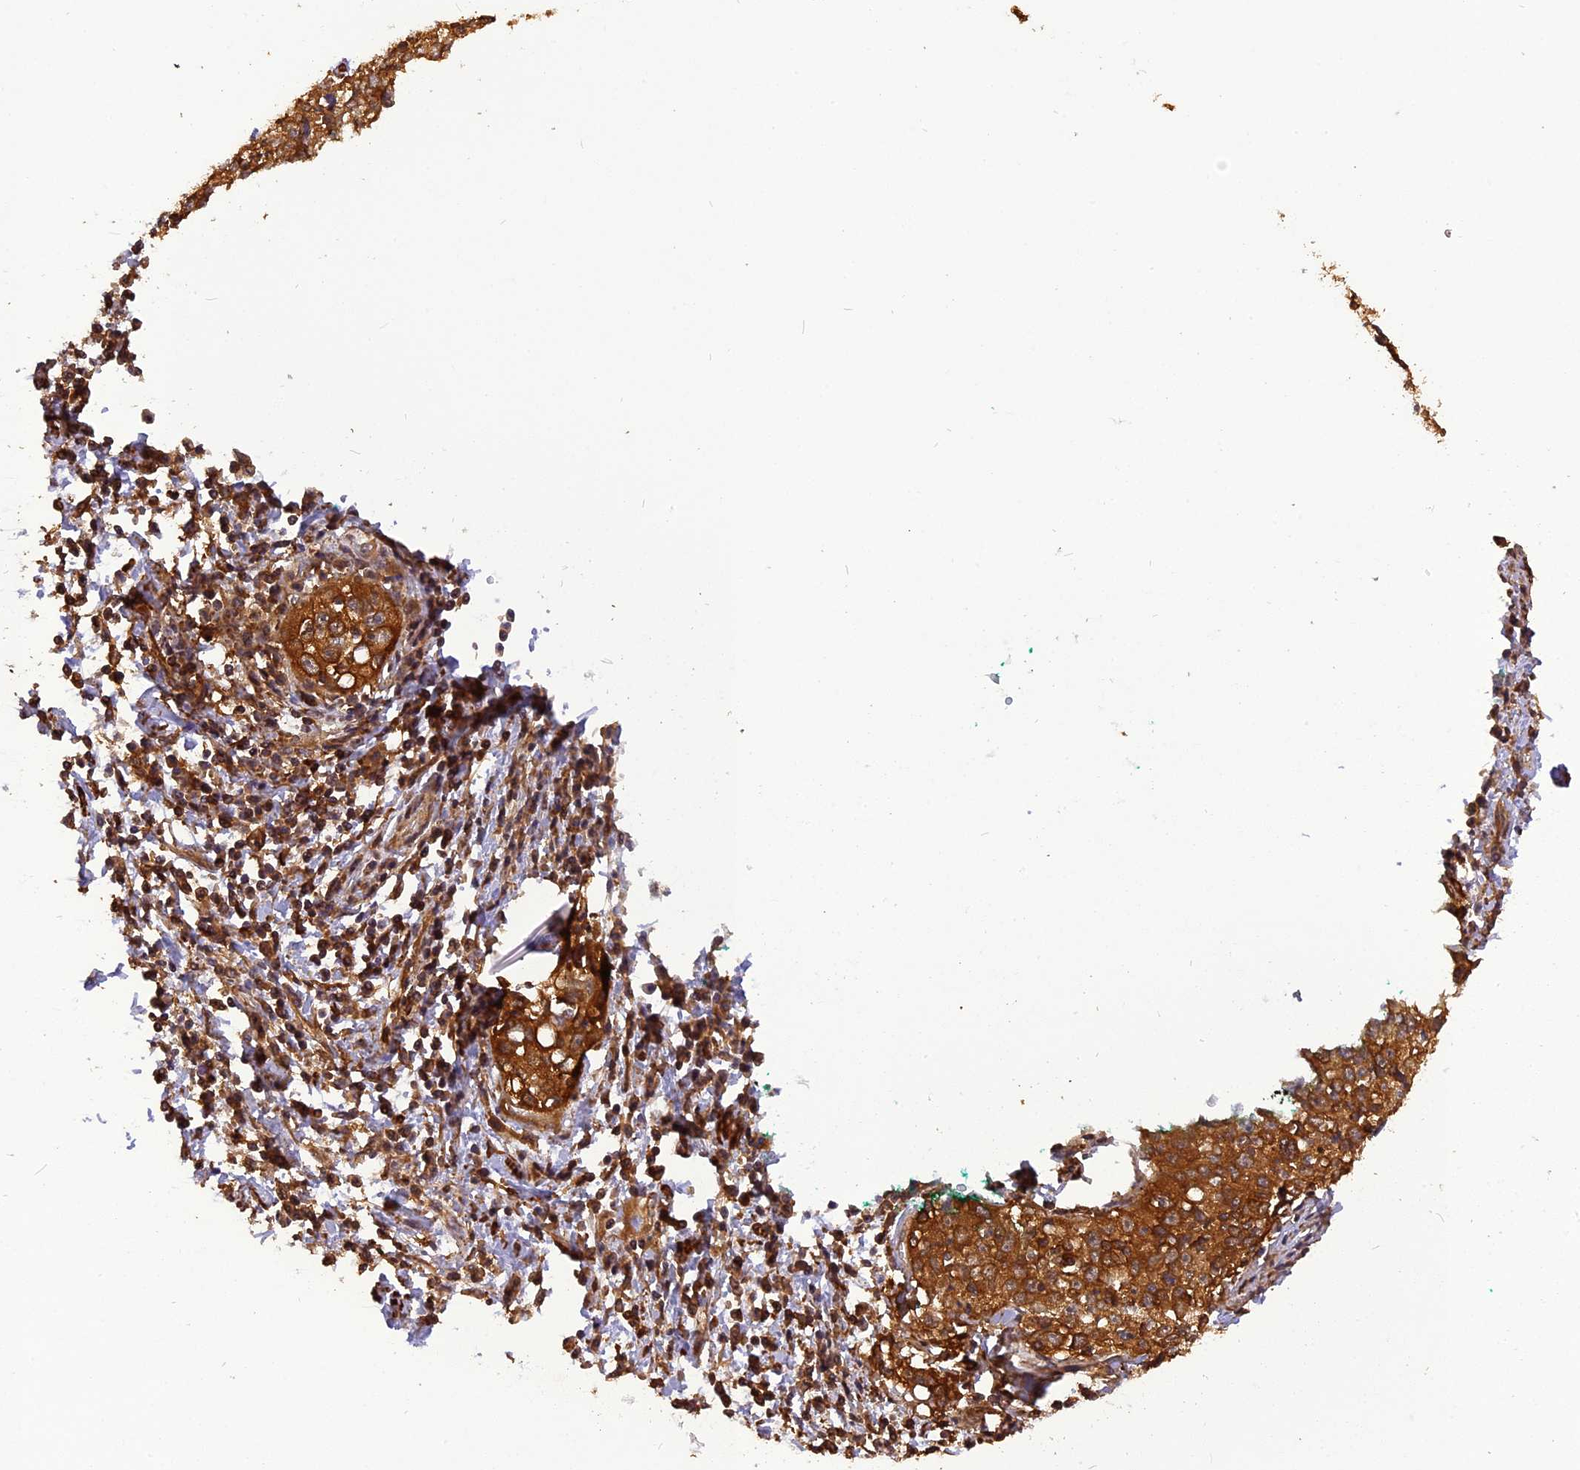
{"staining": {"intensity": "strong", "quantity": ">75%", "location": "cytoplasmic/membranous"}, "tissue": "cervical cancer", "cell_type": "Tumor cells", "image_type": "cancer", "snomed": [{"axis": "morphology", "description": "Squamous cell carcinoma, NOS"}, {"axis": "topography", "description": "Cervix"}], "caption": "Strong cytoplasmic/membranous expression is appreciated in about >75% of tumor cells in cervical cancer.", "gene": "STOML1", "patient": {"sex": "female", "age": 57}}